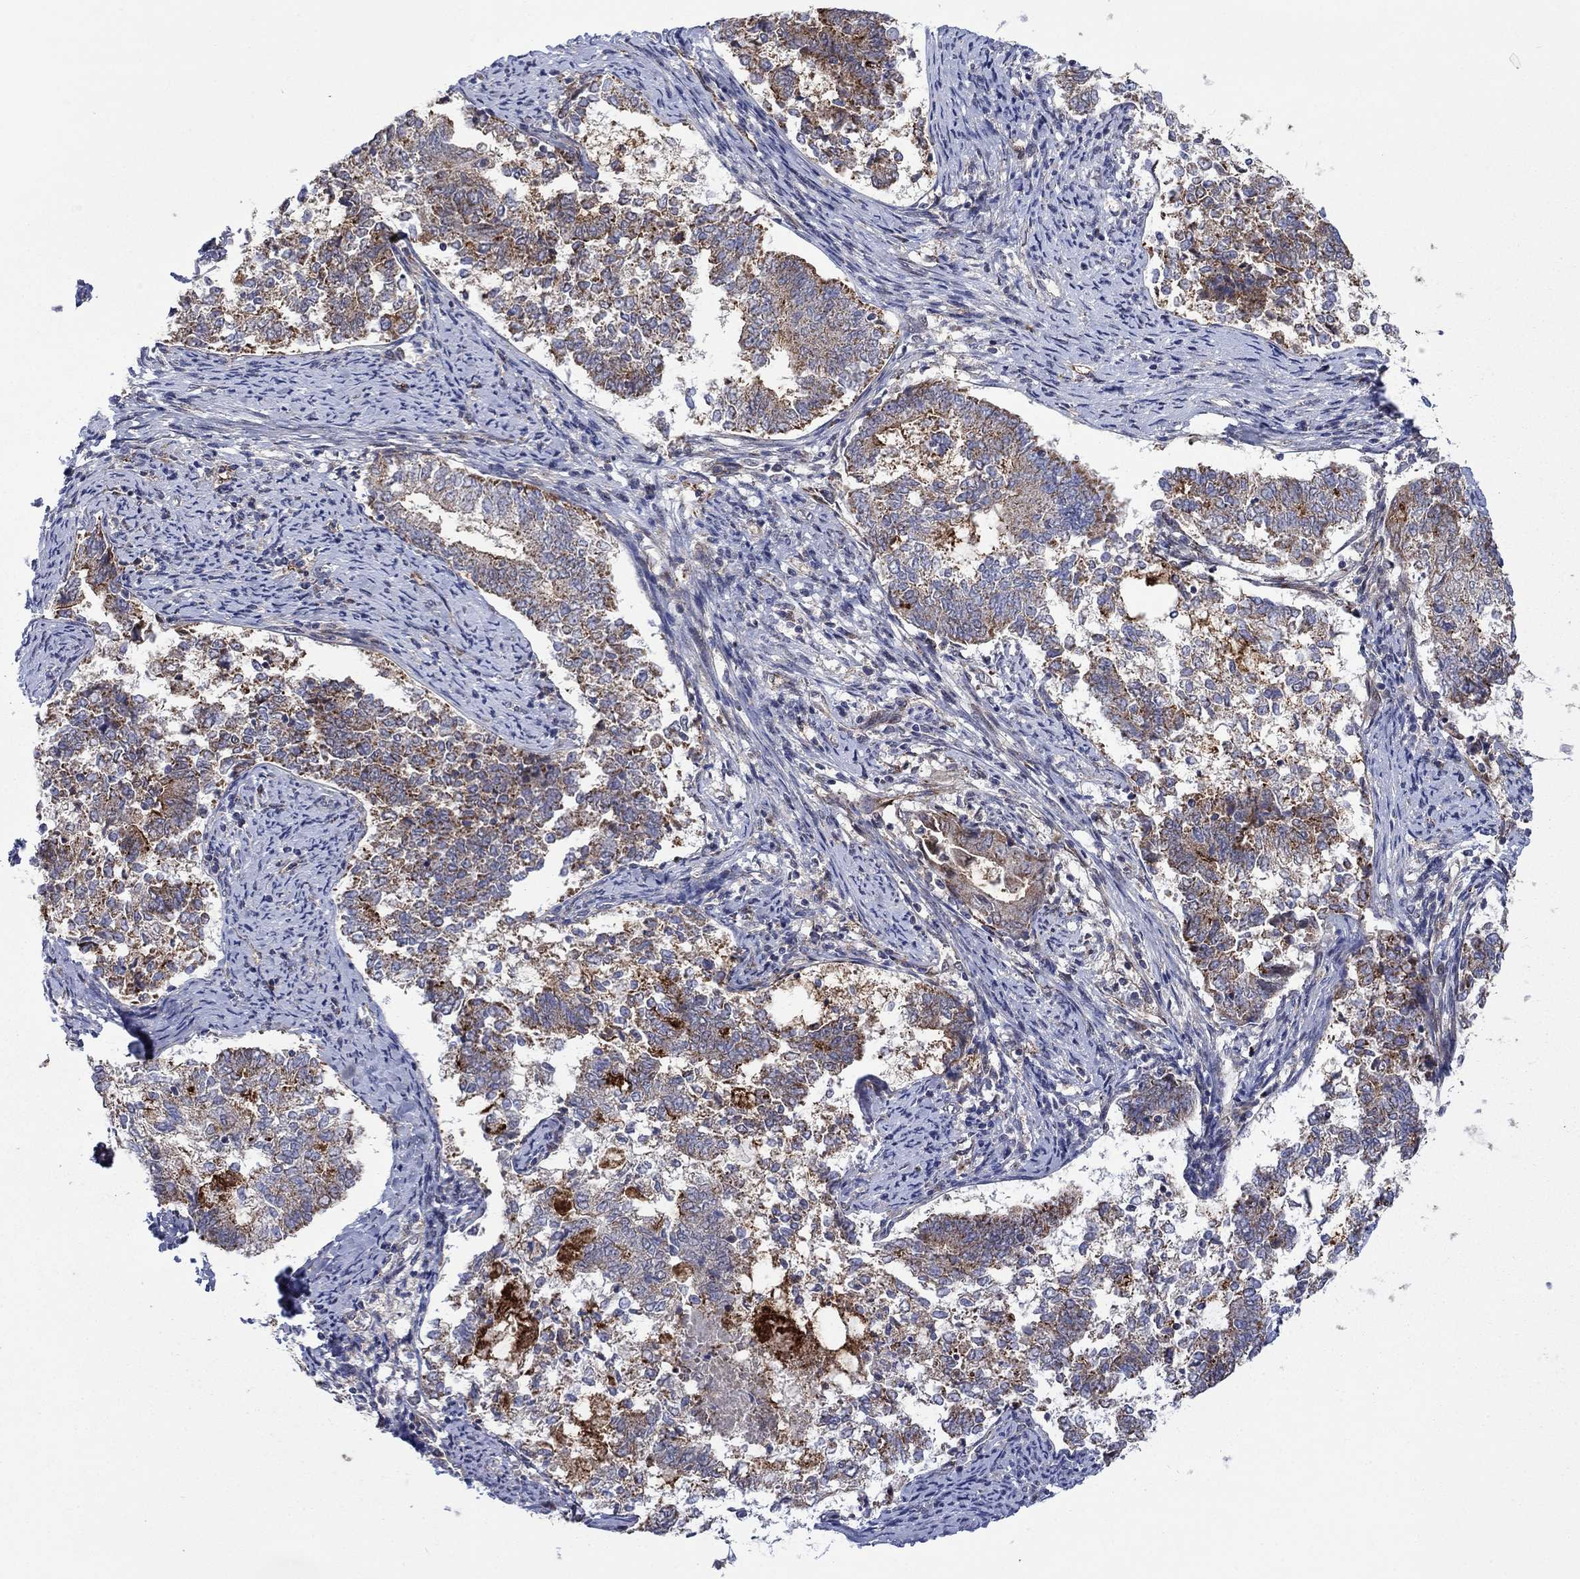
{"staining": {"intensity": "strong", "quantity": "<25%", "location": "cytoplasmic/membranous"}, "tissue": "endometrial cancer", "cell_type": "Tumor cells", "image_type": "cancer", "snomed": [{"axis": "morphology", "description": "Adenocarcinoma, NOS"}, {"axis": "topography", "description": "Endometrium"}], "caption": "Adenocarcinoma (endometrial) stained for a protein (brown) exhibits strong cytoplasmic/membranous positive staining in about <25% of tumor cells.", "gene": "SLC35F2", "patient": {"sex": "female", "age": 65}}